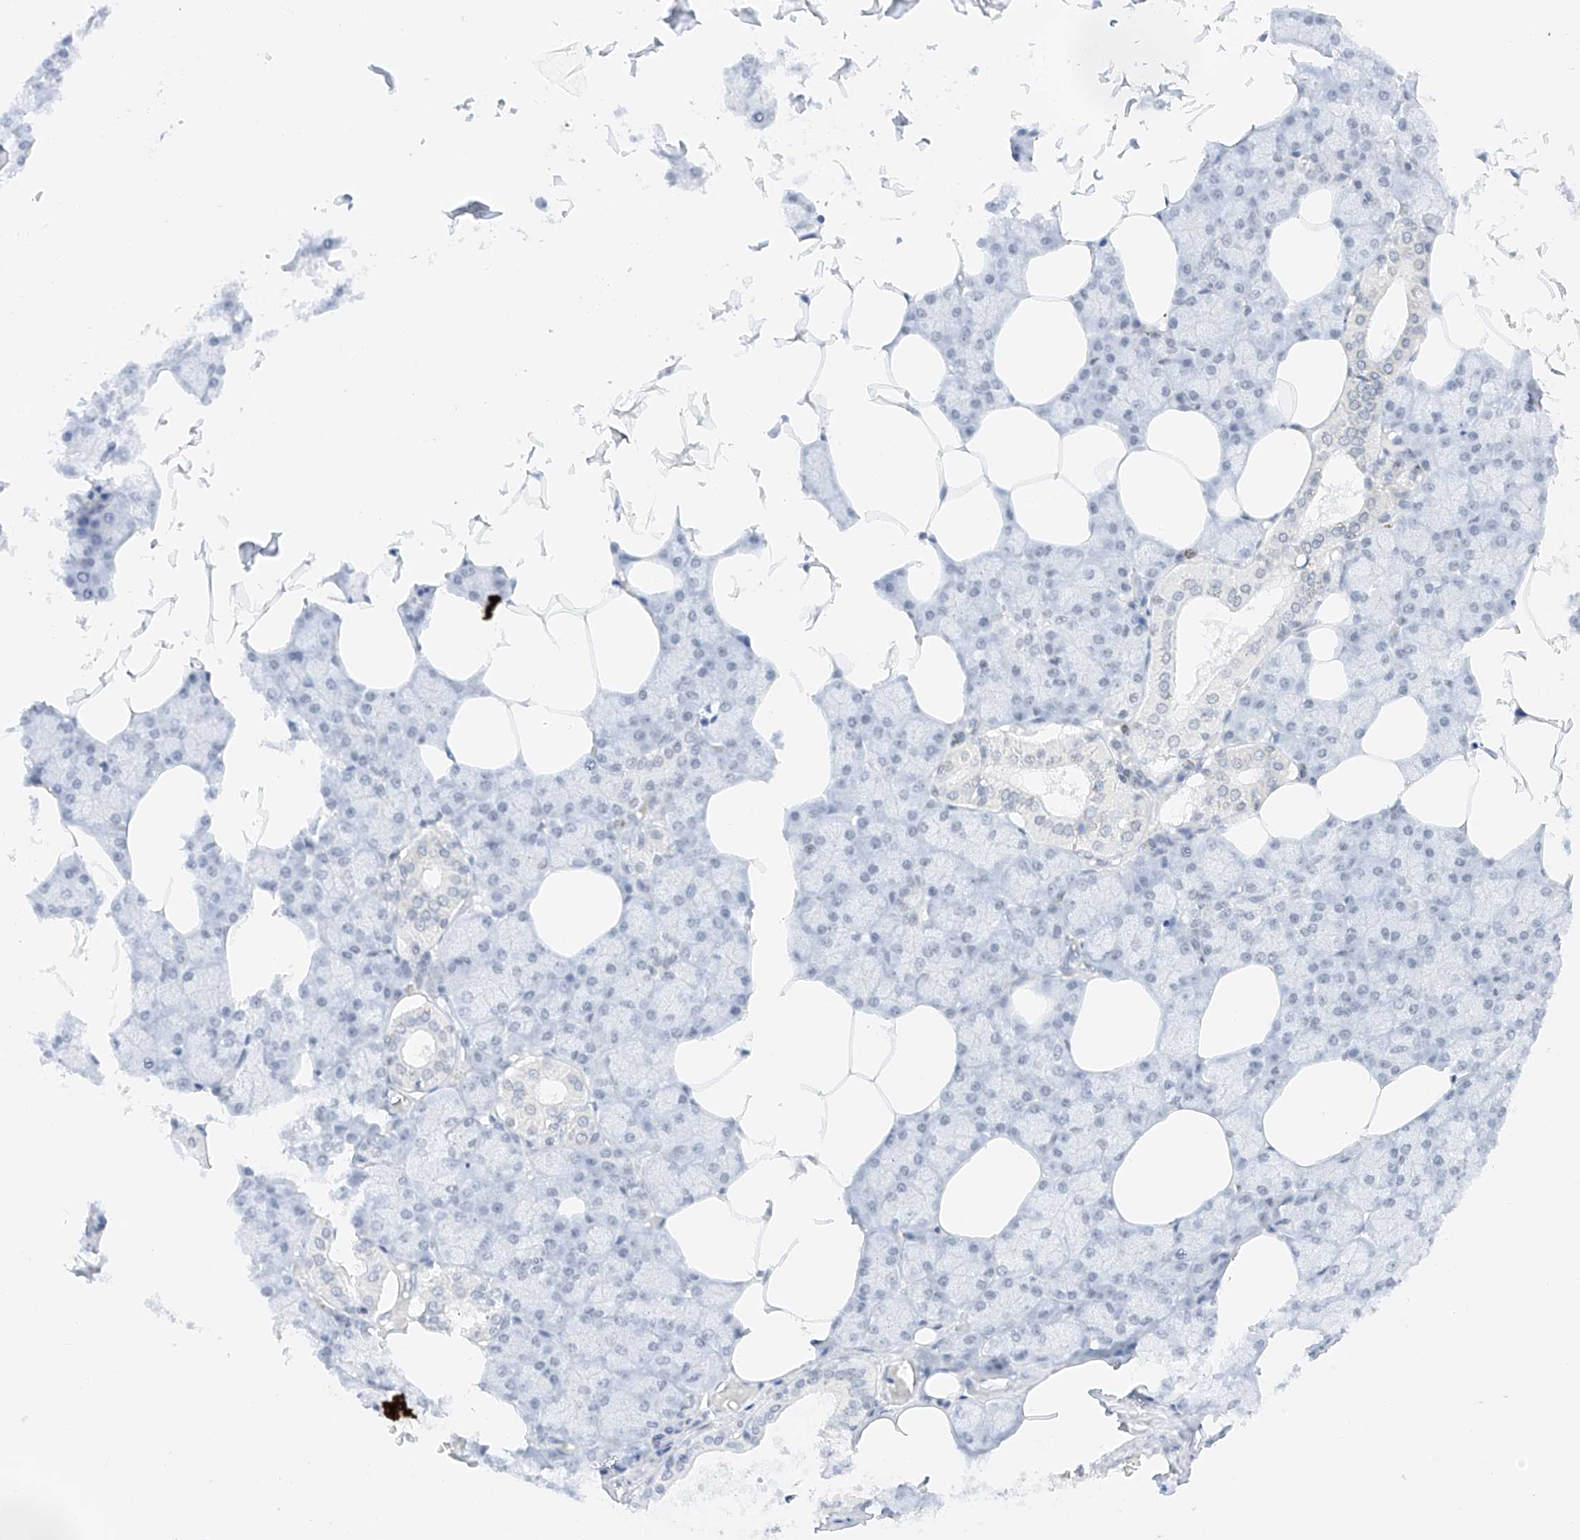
{"staining": {"intensity": "negative", "quantity": "none", "location": "none"}, "tissue": "salivary gland", "cell_type": "Glandular cells", "image_type": "normal", "snomed": [{"axis": "morphology", "description": "Normal tissue, NOS"}, {"axis": "topography", "description": "Salivary gland"}], "caption": "There is no significant positivity in glandular cells of salivary gland. Nuclei are stained in blue.", "gene": "NRF1", "patient": {"sex": "male", "age": 62}}